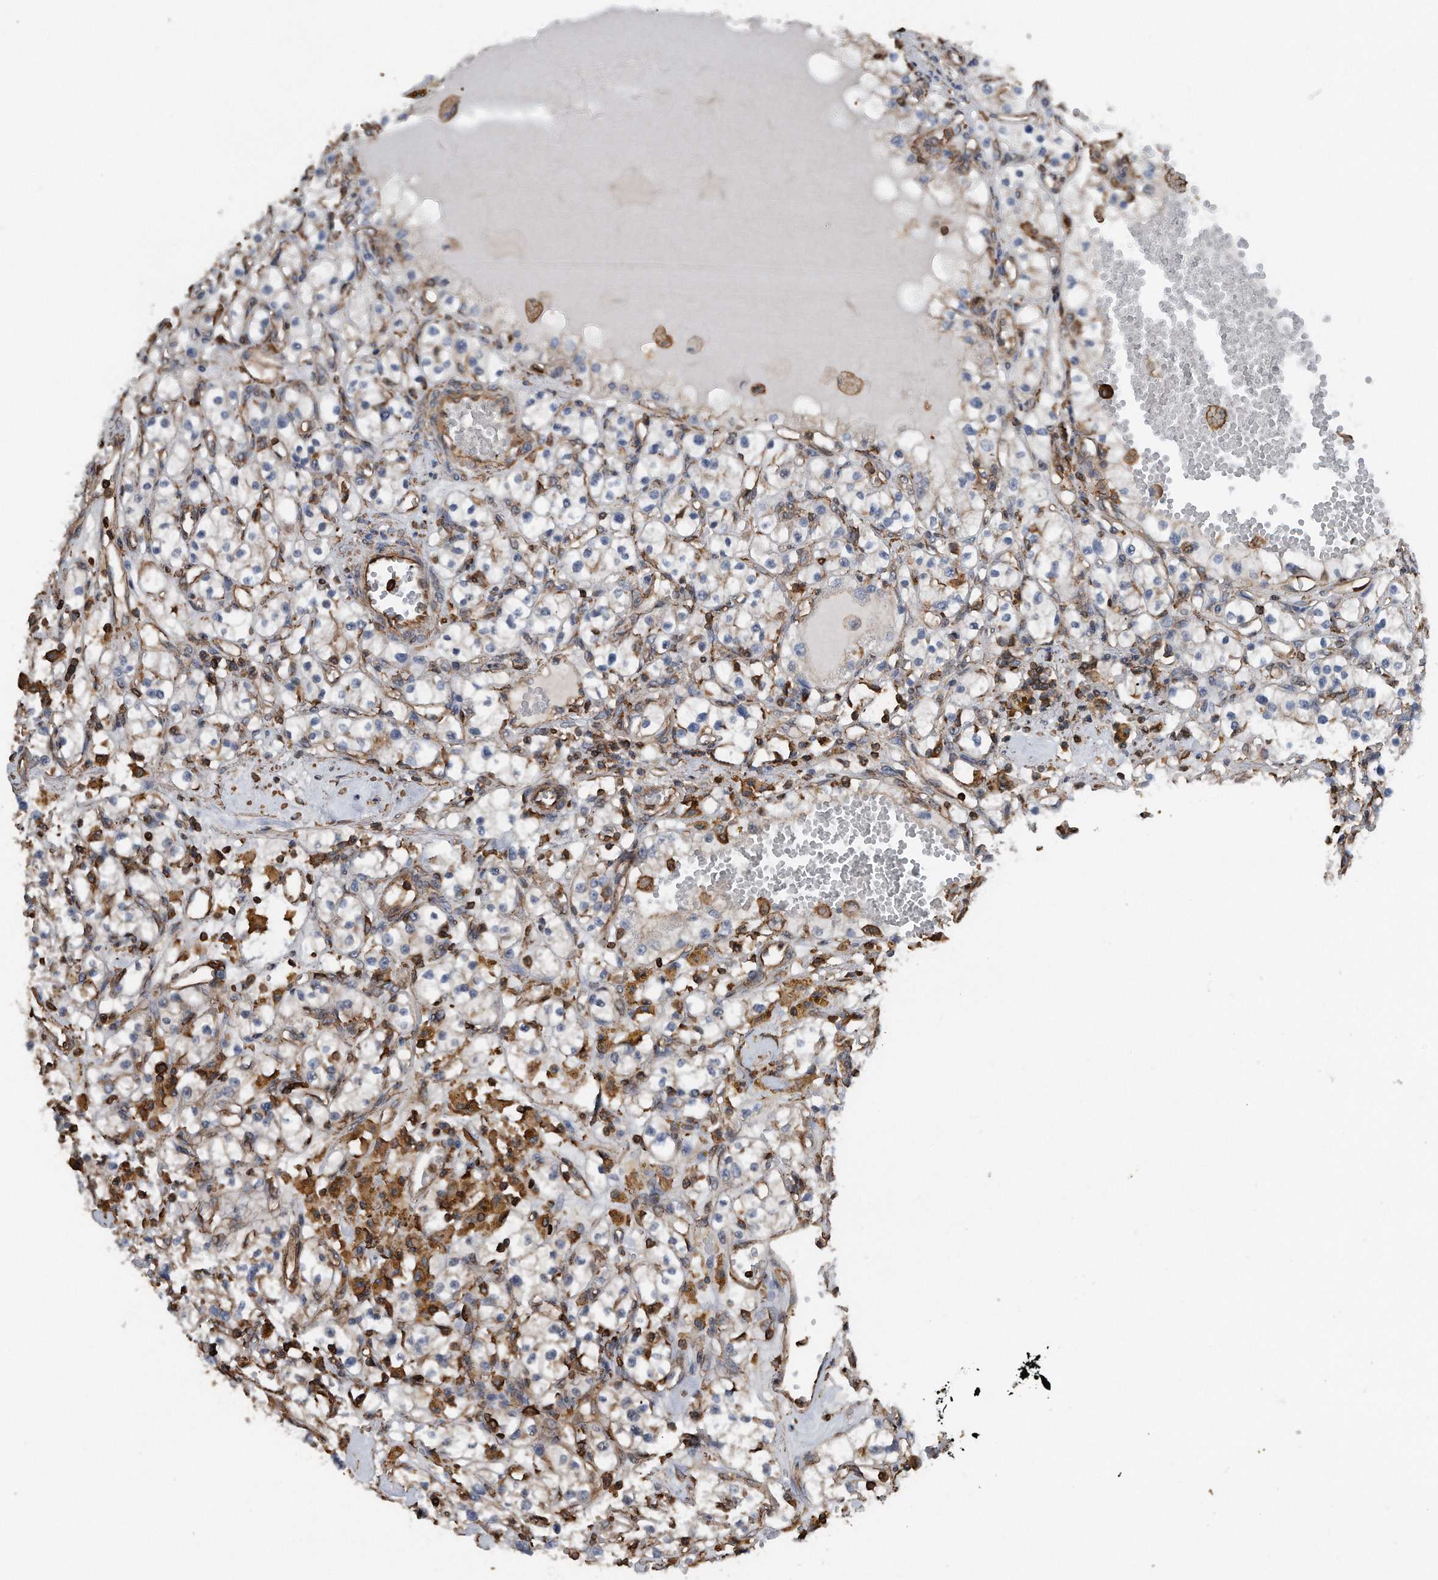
{"staining": {"intensity": "negative", "quantity": "none", "location": "none"}, "tissue": "renal cancer", "cell_type": "Tumor cells", "image_type": "cancer", "snomed": [{"axis": "morphology", "description": "Adenocarcinoma, NOS"}, {"axis": "topography", "description": "Kidney"}], "caption": "Human renal cancer (adenocarcinoma) stained for a protein using IHC displays no staining in tumor cells.", "gene": "RSPO3", "patient": {"sex": "male", "age": 56}}